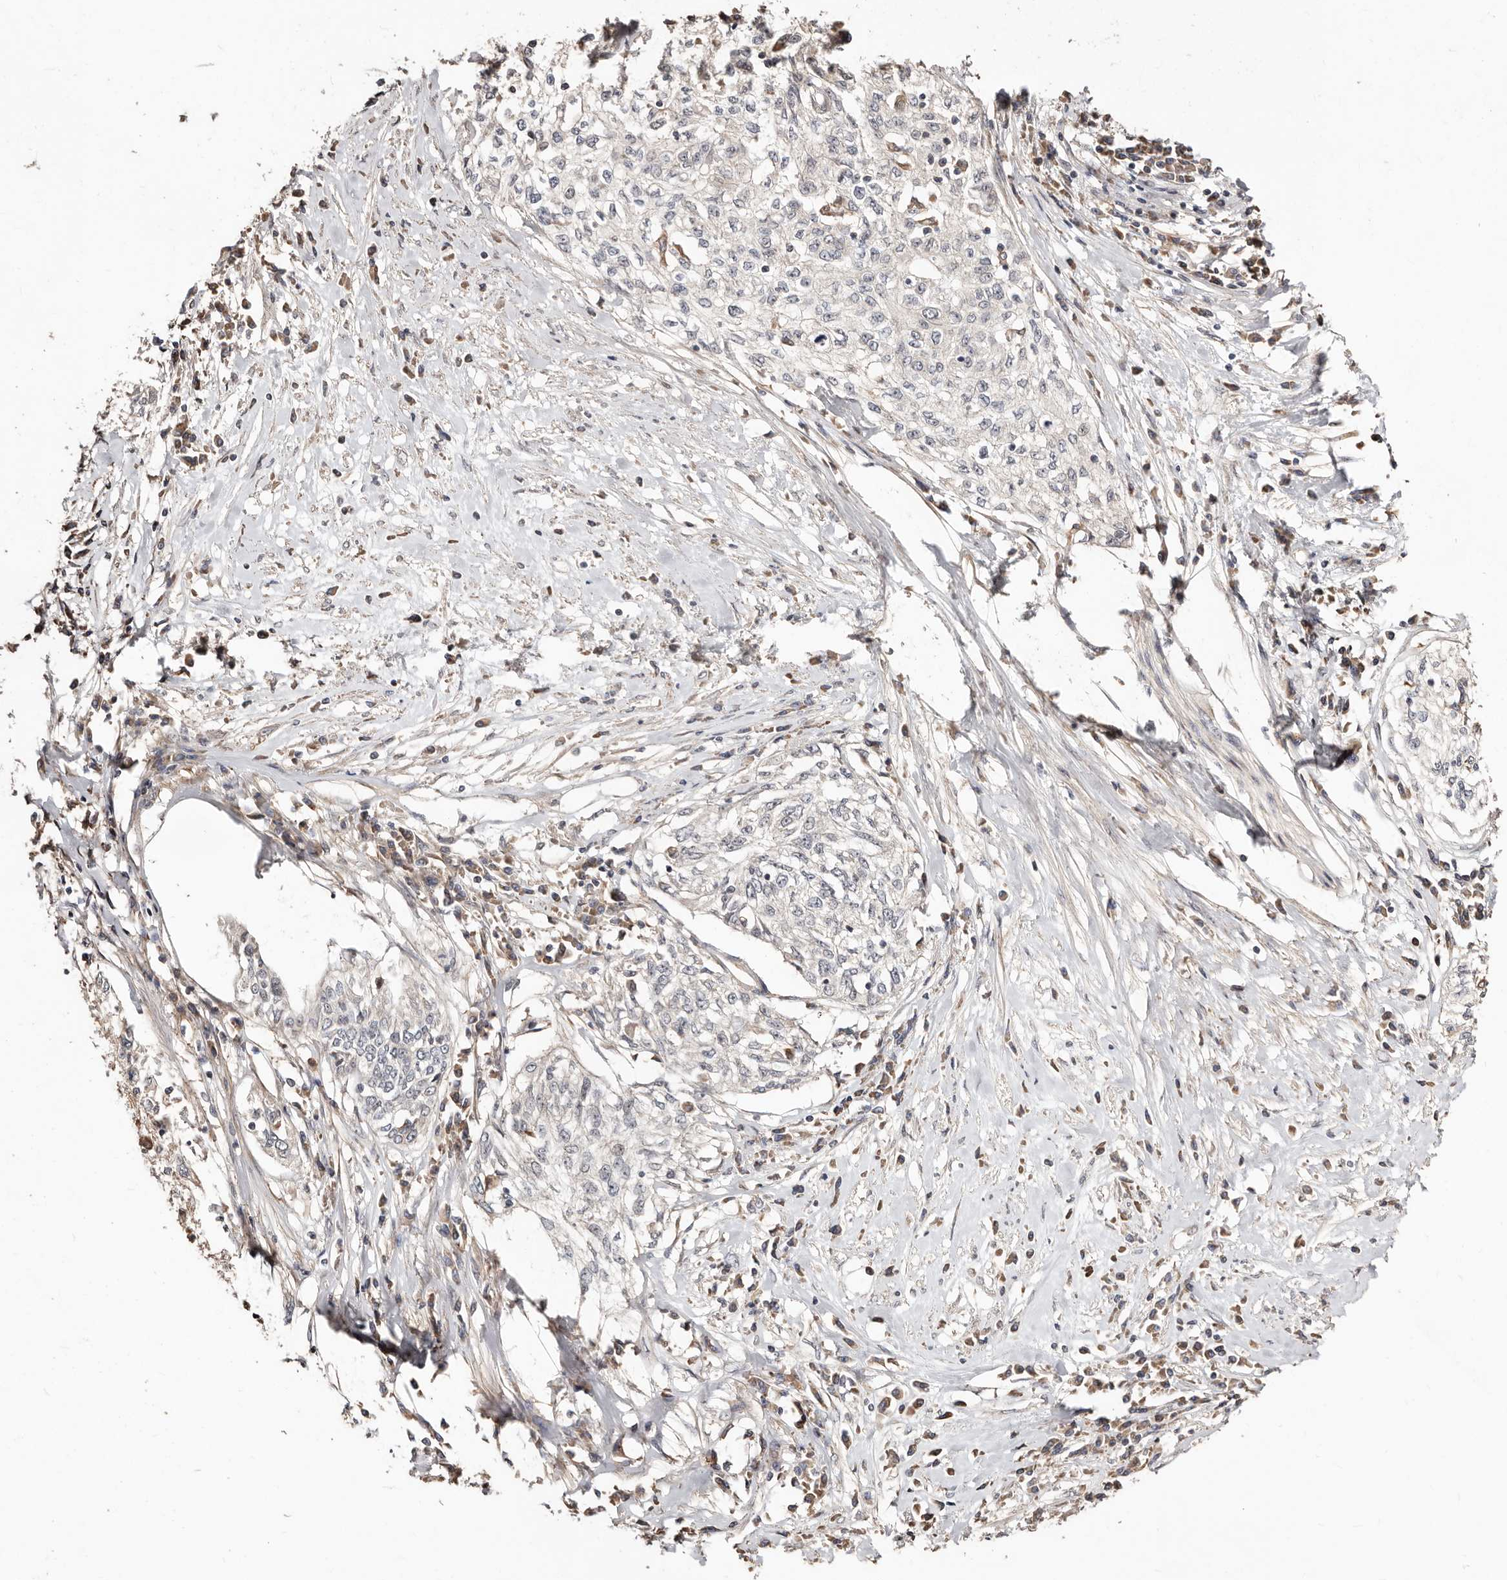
{"staining": {"intensity": "negative", "quantity": "none", "location": "none"}, "tissue": "cervical cancer", "cell_type": "Tumor cells", "image_type": "cancer", "snomed": [{"axis": "morphology", "description": "Squamous cell carcinoma, NOS"}, {"axis": "topography", "description": "Cervix"}], "caption": "The photomicrograph exhibits no significant expression in tumor cells of cervical cancer.", "gene": "APOL6", "patient": {"sex": "female", "age": 57}}